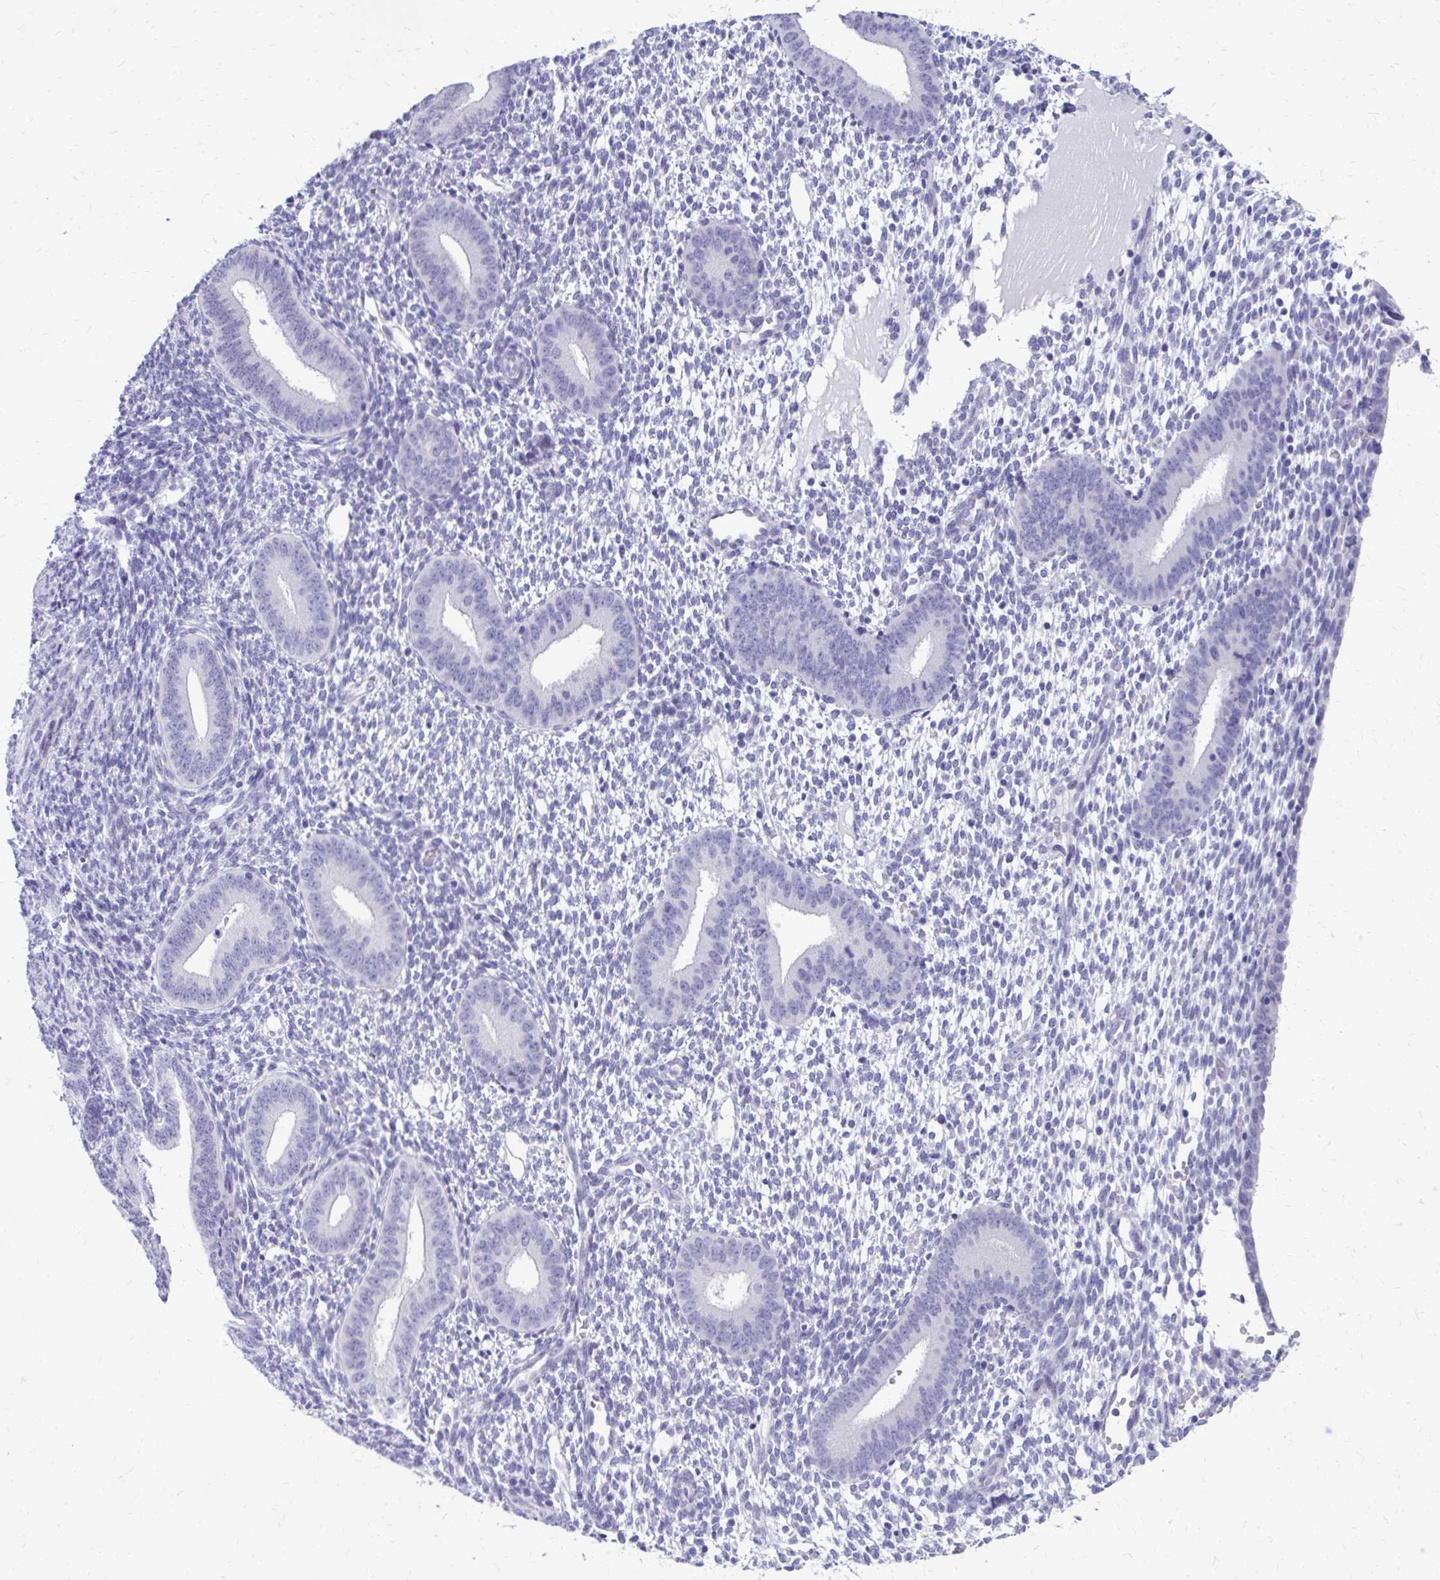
{"staining": {"intensity": "negative", "quantity": "none", "location": "none"}, "tissue": "endometrium", "cell_type": "Cells in endometrial stroma", "image_type": "normal", "snomed": [{"axis": "morphology", "description": "Normal tissue, NOS"}, {"axis": "topography", "description": "Endometrium"}], "caption": "A histopathology image of human endometrium is negative for staining in cells in endometrial stroma. Nuclei are stained in blue.", "gene": "LCN15", "patient": {"sex": "female", "age": 40}}